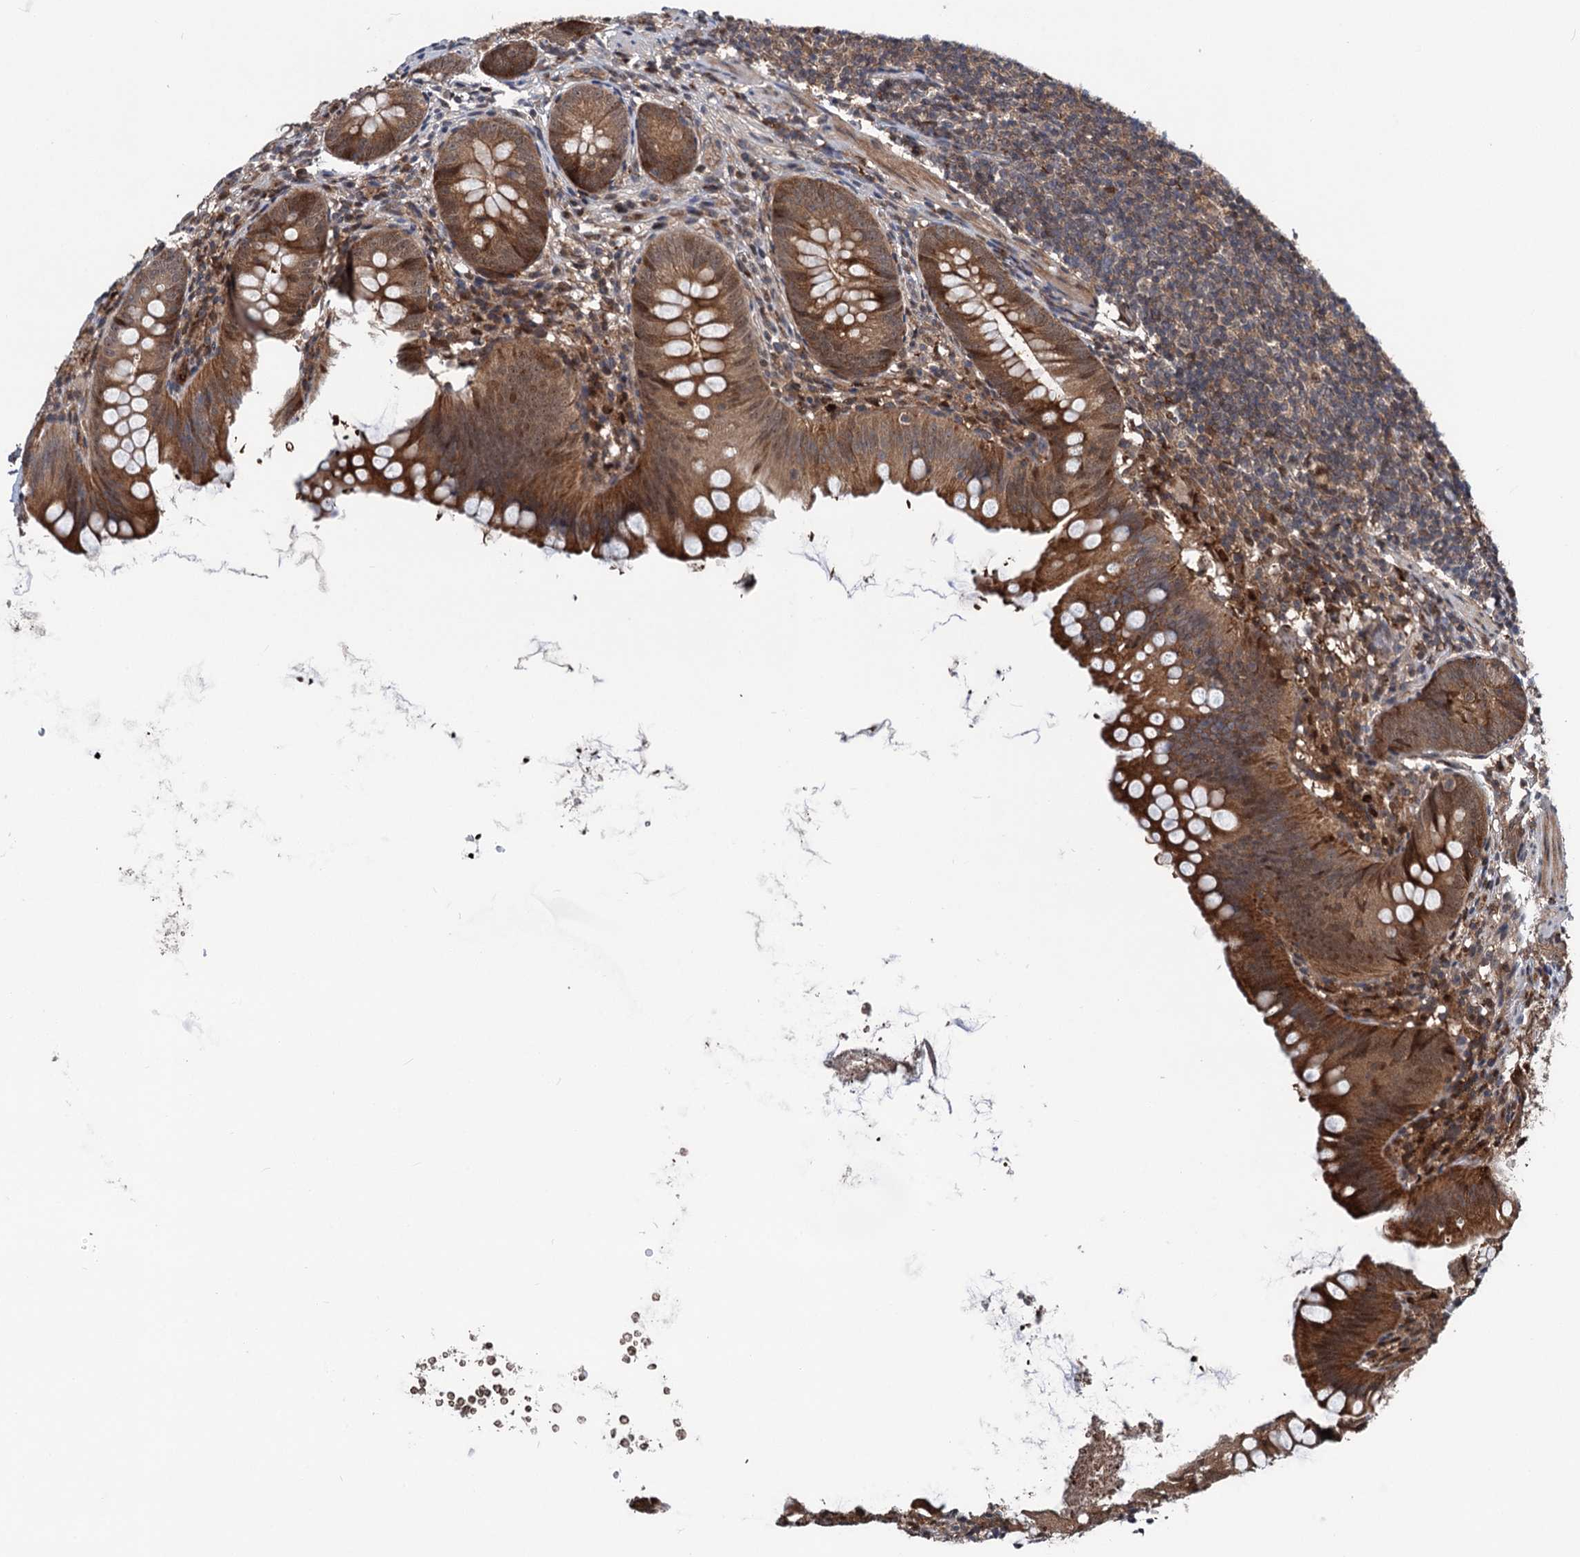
{"staining": {"intensity": "moderate", "quantity": ">75%", "location": "cytoplasmic/membranous,nuclear"}, "tissue": "appendix", "cell_type": "Glandular cells", "image_type": "normal", "snomed": [{"axis": "morphology", "description": "Normal tissue, NOS"}, {"axis": "topography", "description": "Appendix"}], "caption": "An immunohistochemistry image of unremarkable tissue is shown. Protein staining in brown labels moderate cytoplasmic/membranous,nuclear positivity in appendix within glandular cells.", "gene": "GPBP1", "patient": {"sex": "female", "age": 62}}